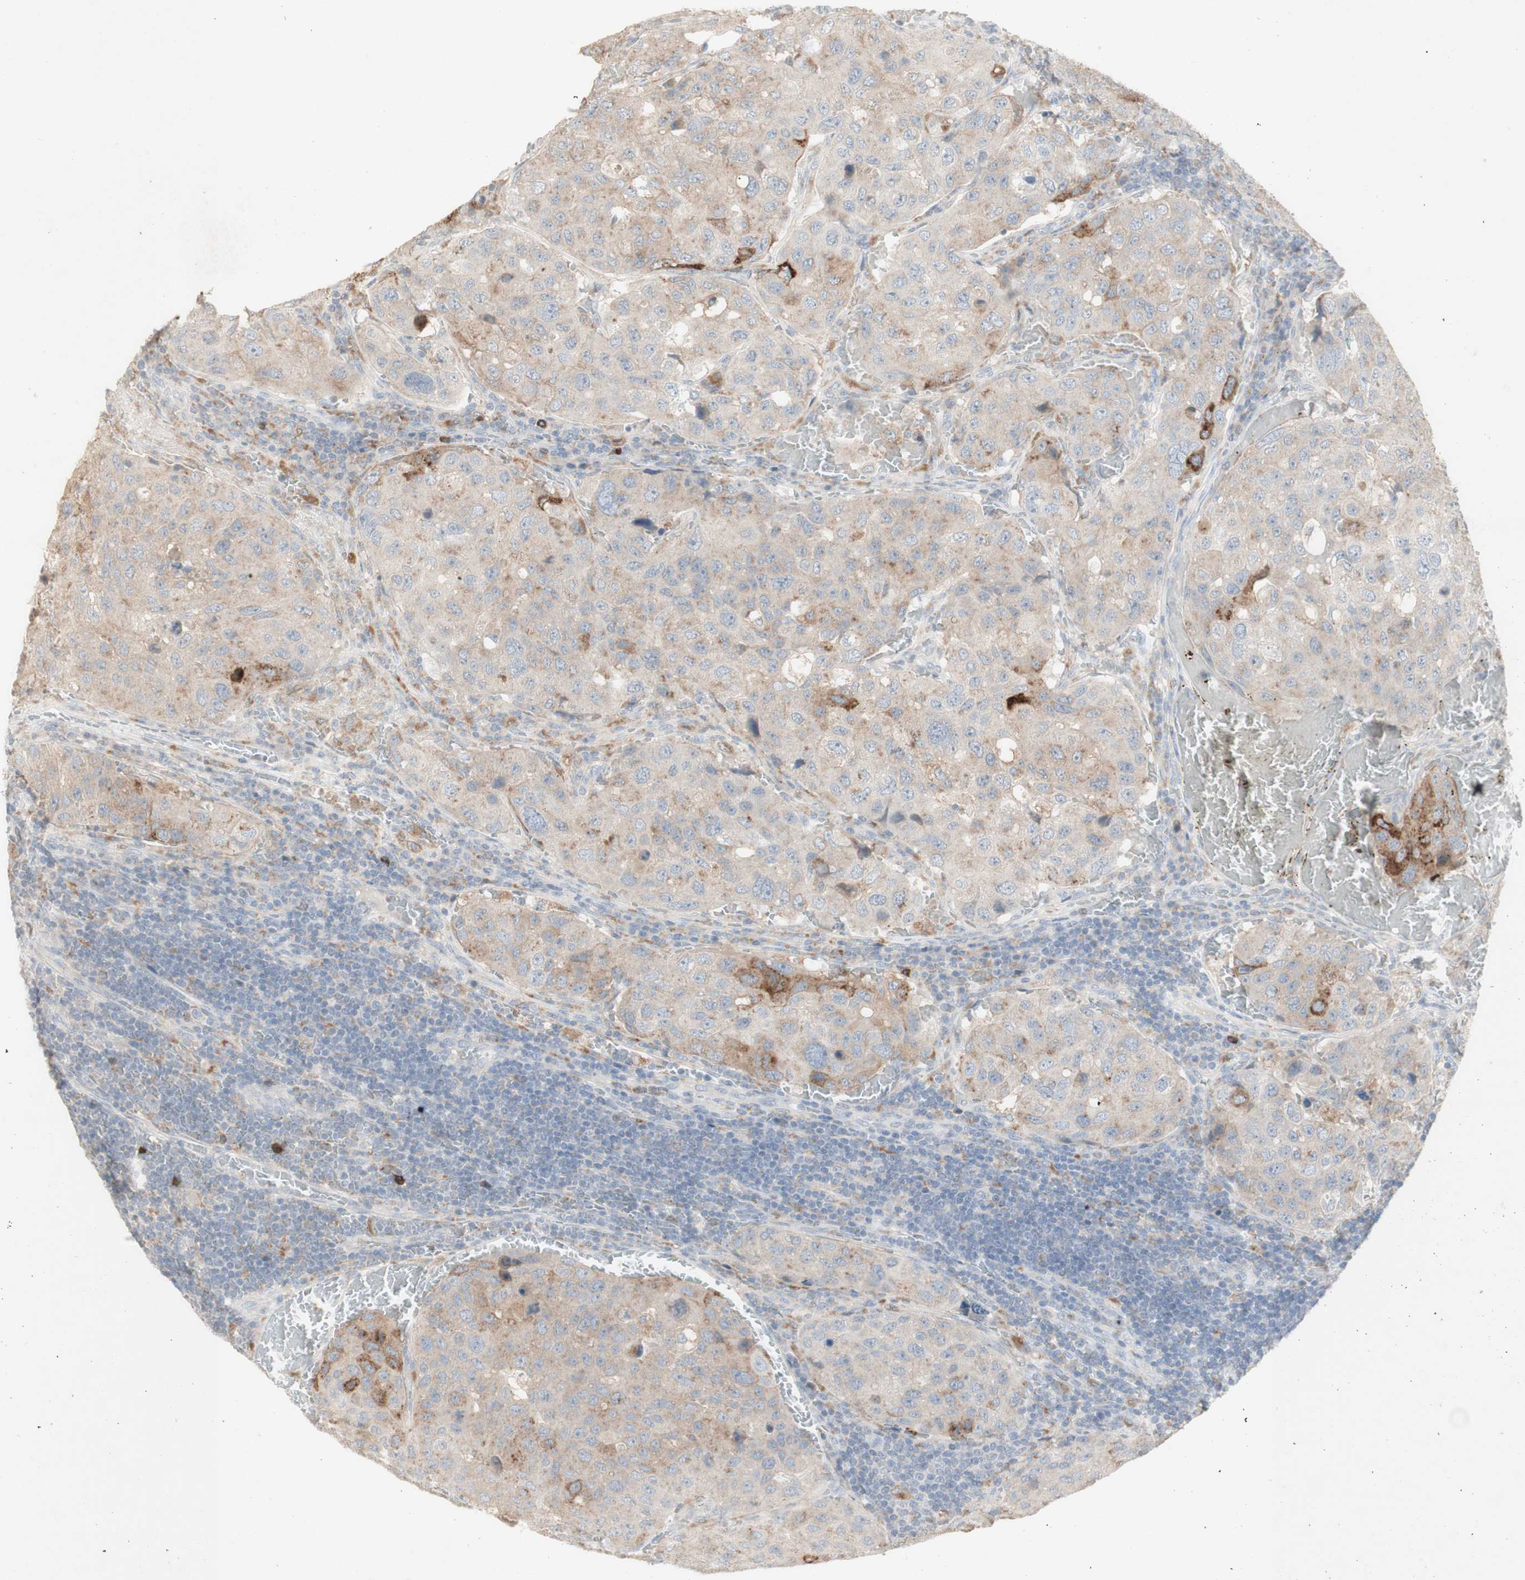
{"staining": {"intensity": "moderate", "quantity": "<25%", "location": "cytoplasmic/membranous"}, "tissue": "urothelial cancer", "cell_type": "Tumor cells", "image_type": "cancer", "snomed": [{"axis": "morphology", "description": "Urothelial carcinoma, High grade"}, {"axis": "topography", "description": "Lymph node"}, {"axis": "topography", "description": "Urinary bladder"}], "caption": "Immunohistochemistry of urothelial carcinoma (high-grade) displays low levels of moderate cytoplasmic/membranous positivity in approximately <25% of tumor cells.", "gene": "ATP6V1B1", "patient": {"sex": "male", "age": 51}}